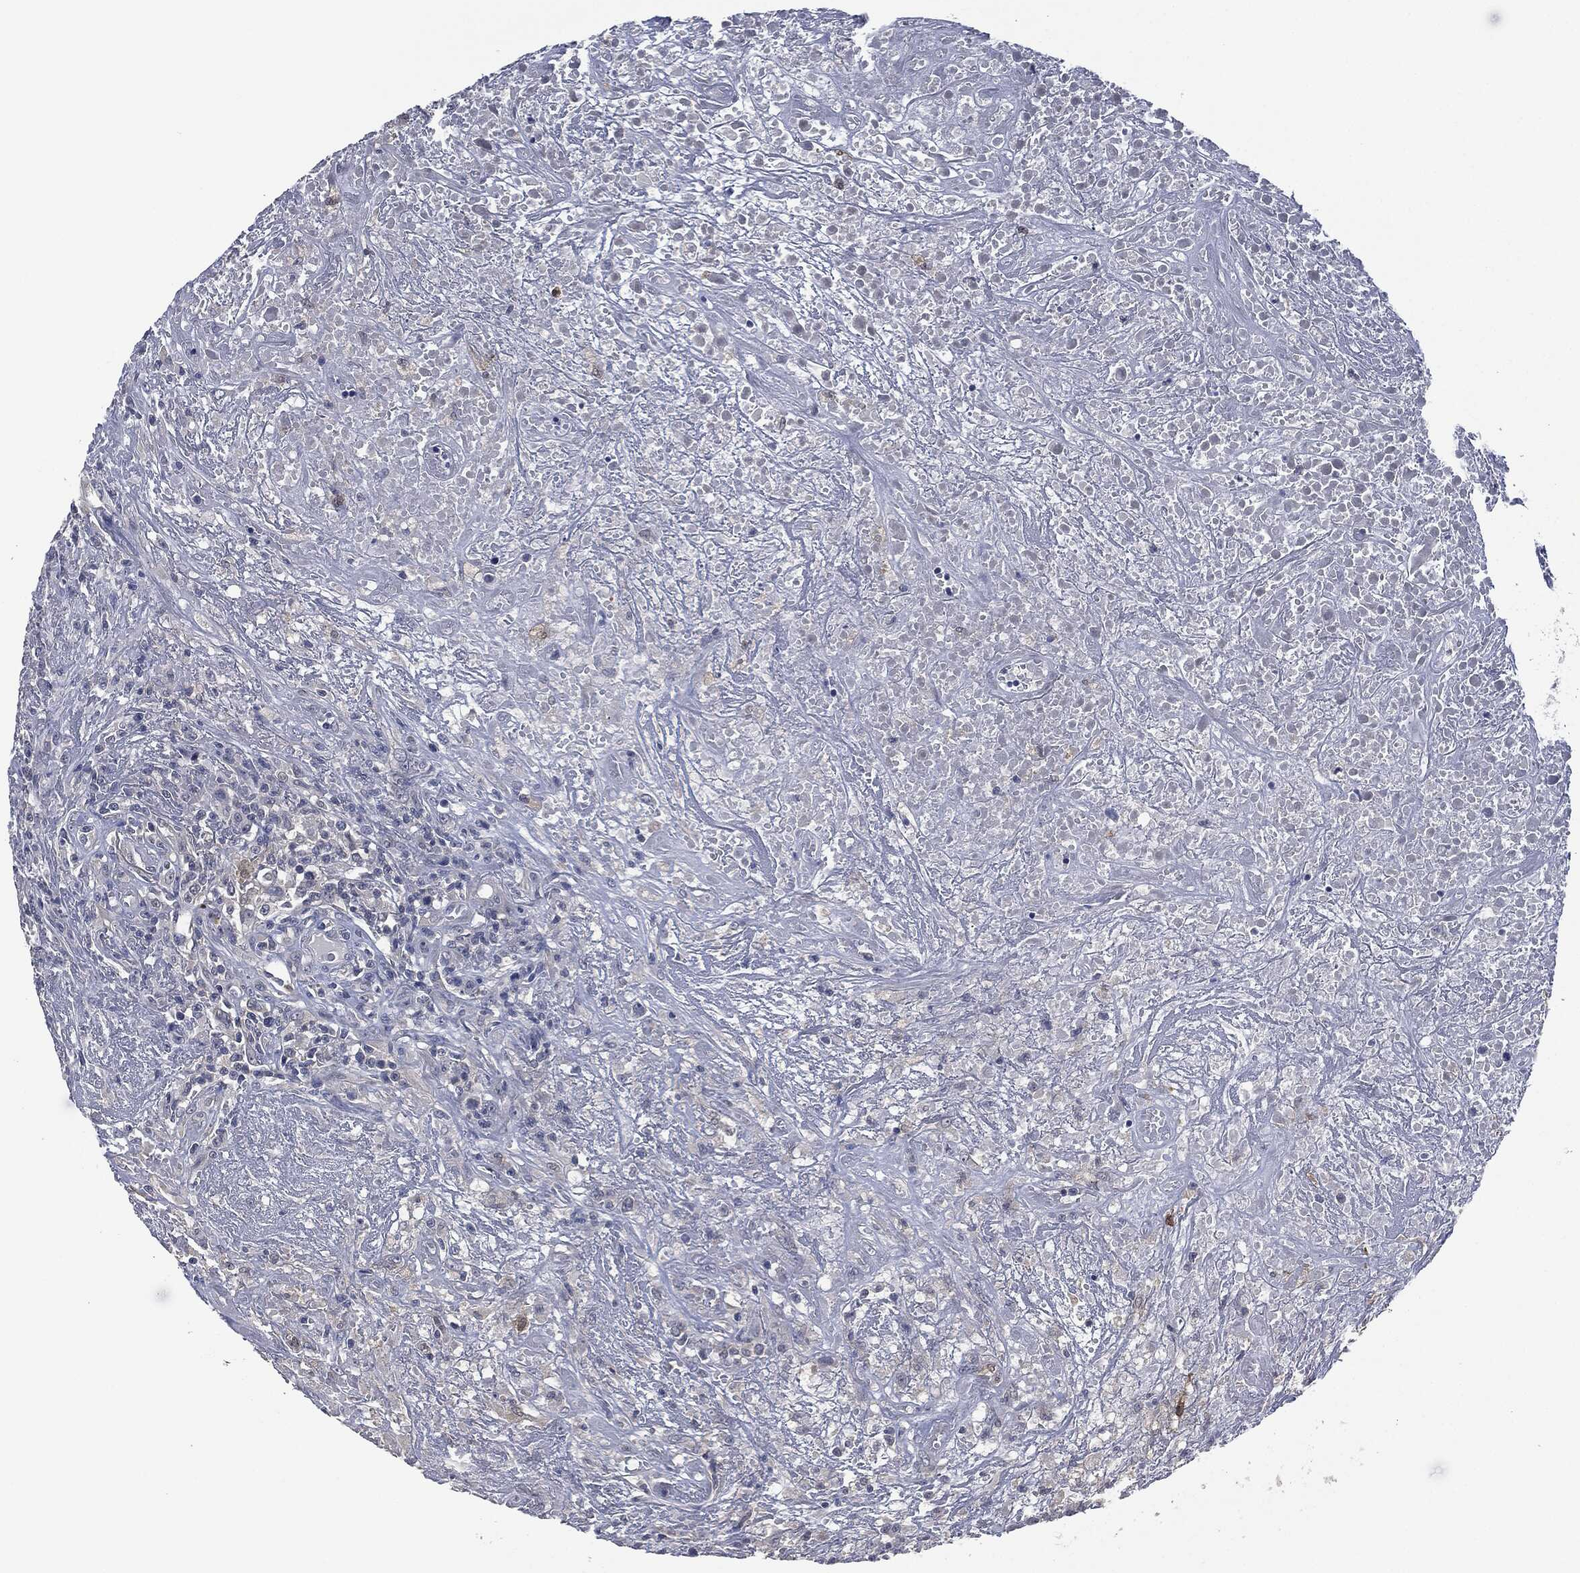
{"staining": {"intensity": "negative", "quantity": "none", "location": "none"}, "tissue": "lymphoma", "cell_type": "Tumor cells", "image_type": "cancer", "snomed": [{"axis": "morphology", "description": "Malignant lymphoma, non-Hodgkin's type, High grade"}, {"axis": "topography", "description": "Lung"}], "caption": "The immunohistochemistry (IHC) histopathology image has no significant expression in tumor cells of high-grade malignant lymphoma, non-Hodgkin's type tissue.", "gene": "IL1RN", "patient": {"sex": "male", "age": 79}}